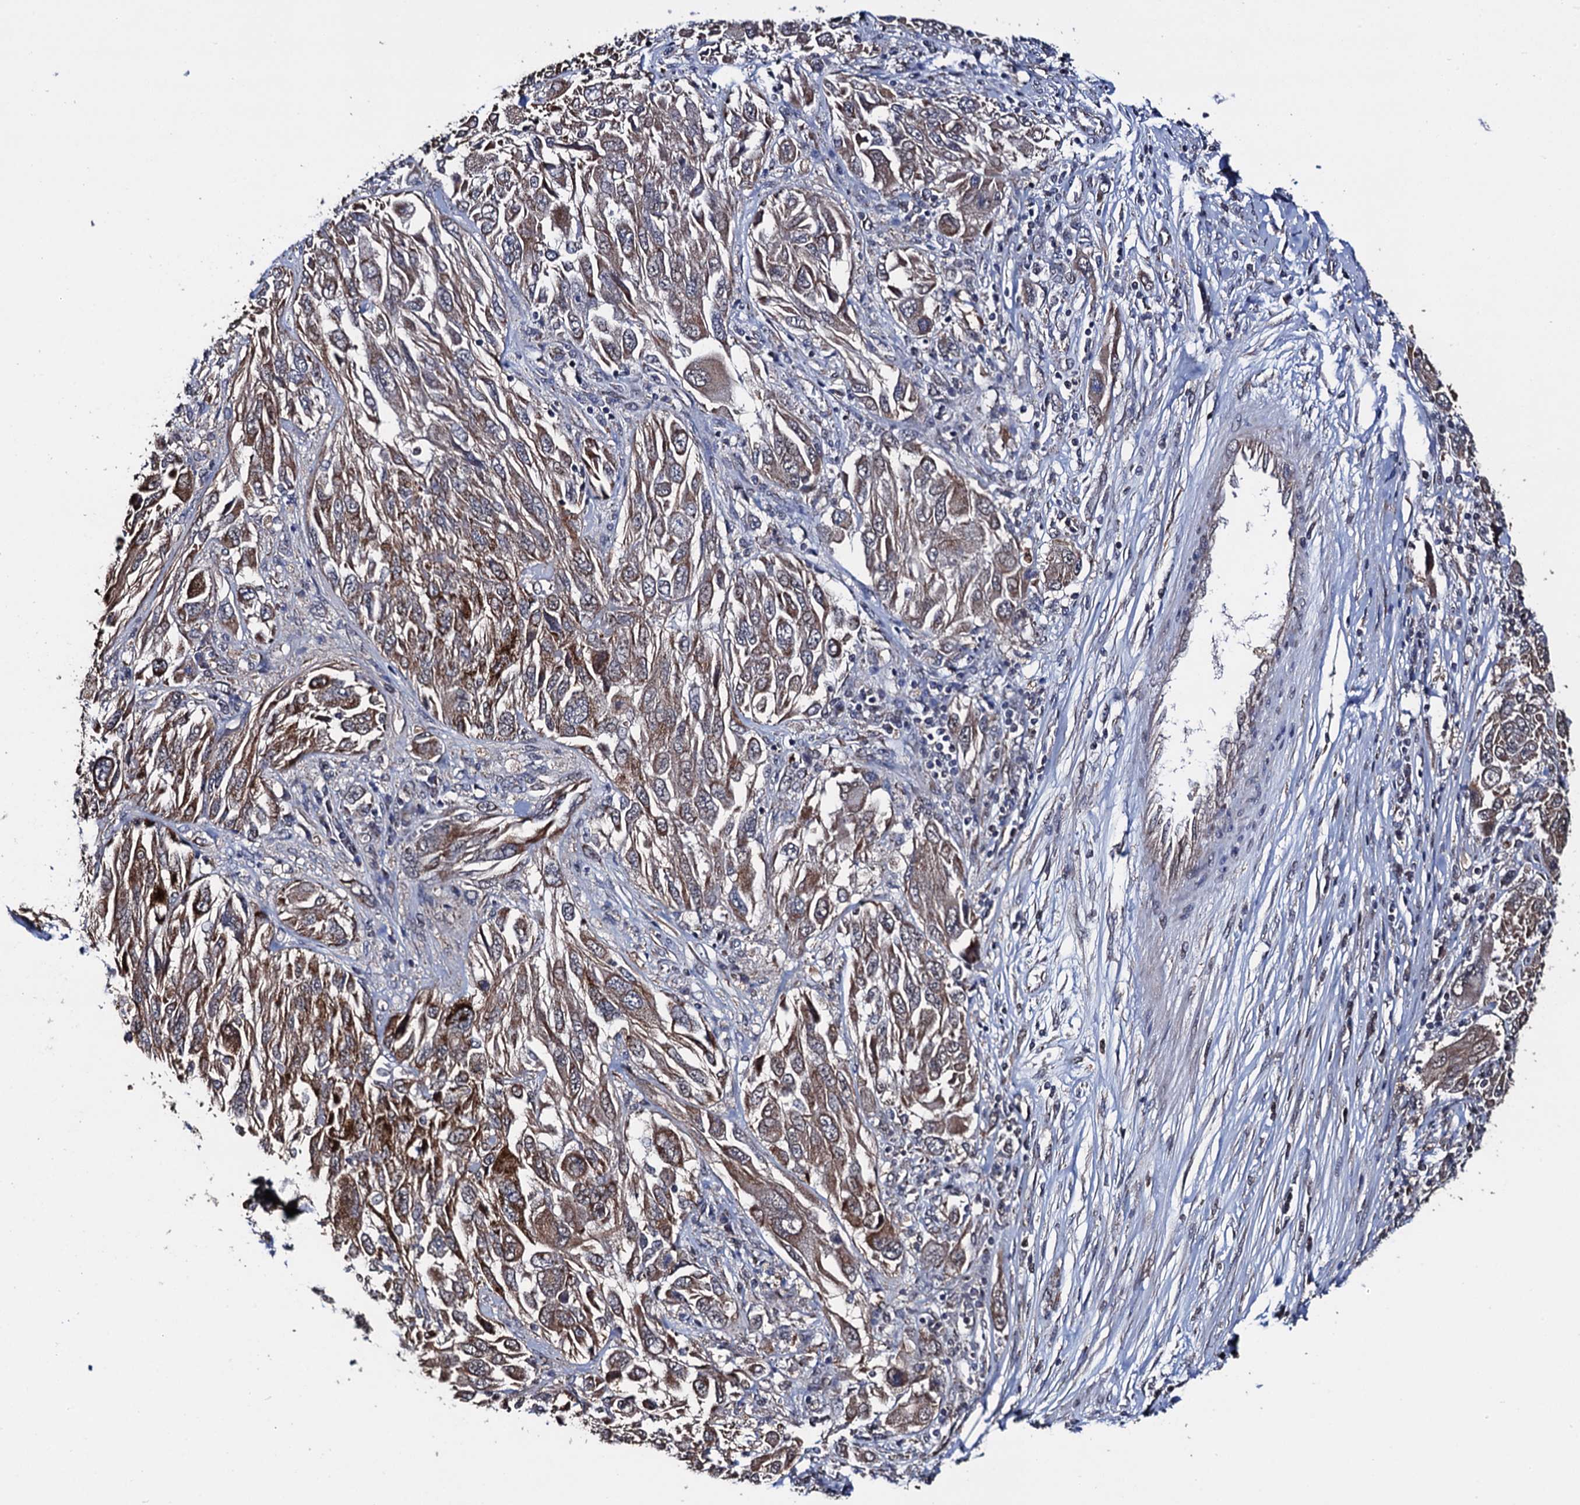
{"staining": {"intensity": "moderate", "quantity": ">75%", "location": "cytoplasmic/membranous"}, "tissue": "melanoma", "cell_type": "Tumor cells", "image_type": "cancer", "snomed": [{"axis": "morphology", "description": "Malignant melanoma, NOS"}, {"axis": "topography", "description": "Skin"}], "caption": "The micrograph exhibits staining of malignant melanoma, revealing moderate cytoplasmic/membranous protein staining (brown color) within tumor cells.", "gene": "PTCD3", "patient": {"sex": "female", "age": 91}}